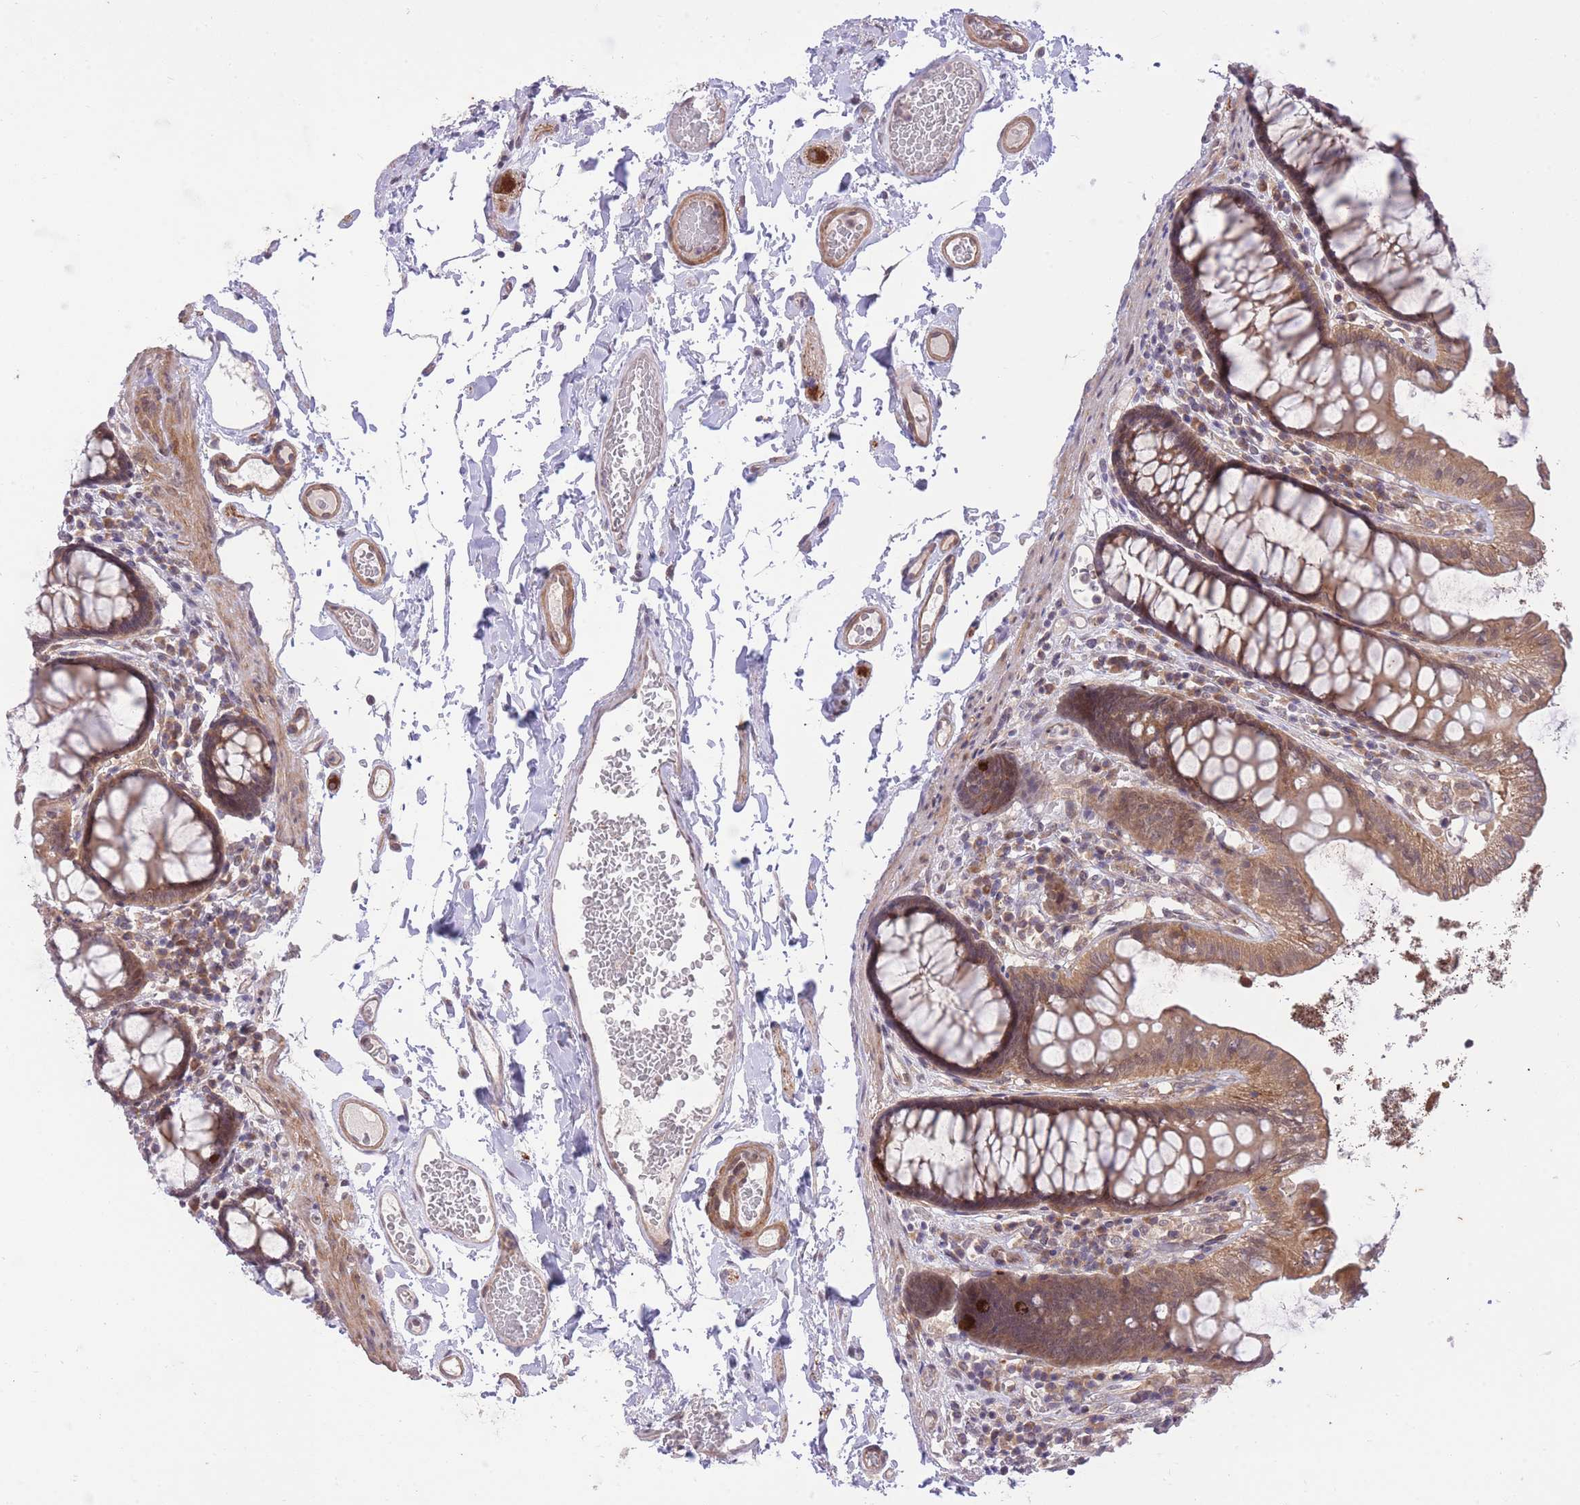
{"staining": {"intensity": "moderate", "quantity": ">75%", "location": "cytoplasmic/membranous"}, "tissue": "colon", "cell_type": "Endothelial cells", "image_type": "normal", "snomed": [{"axis": "morphology", "description": "Normal tissue, NOS"}, {"axis": "topography", "description": "Colon"}], "caption": "Immunohistochemical staining of unremarkable colon shows medium levels of moderate cytoplasmic/membranous expression in about >75% of endothelial cells.", "gene": "ELOA2", "patient": {"sex": "male", "age": 84}}